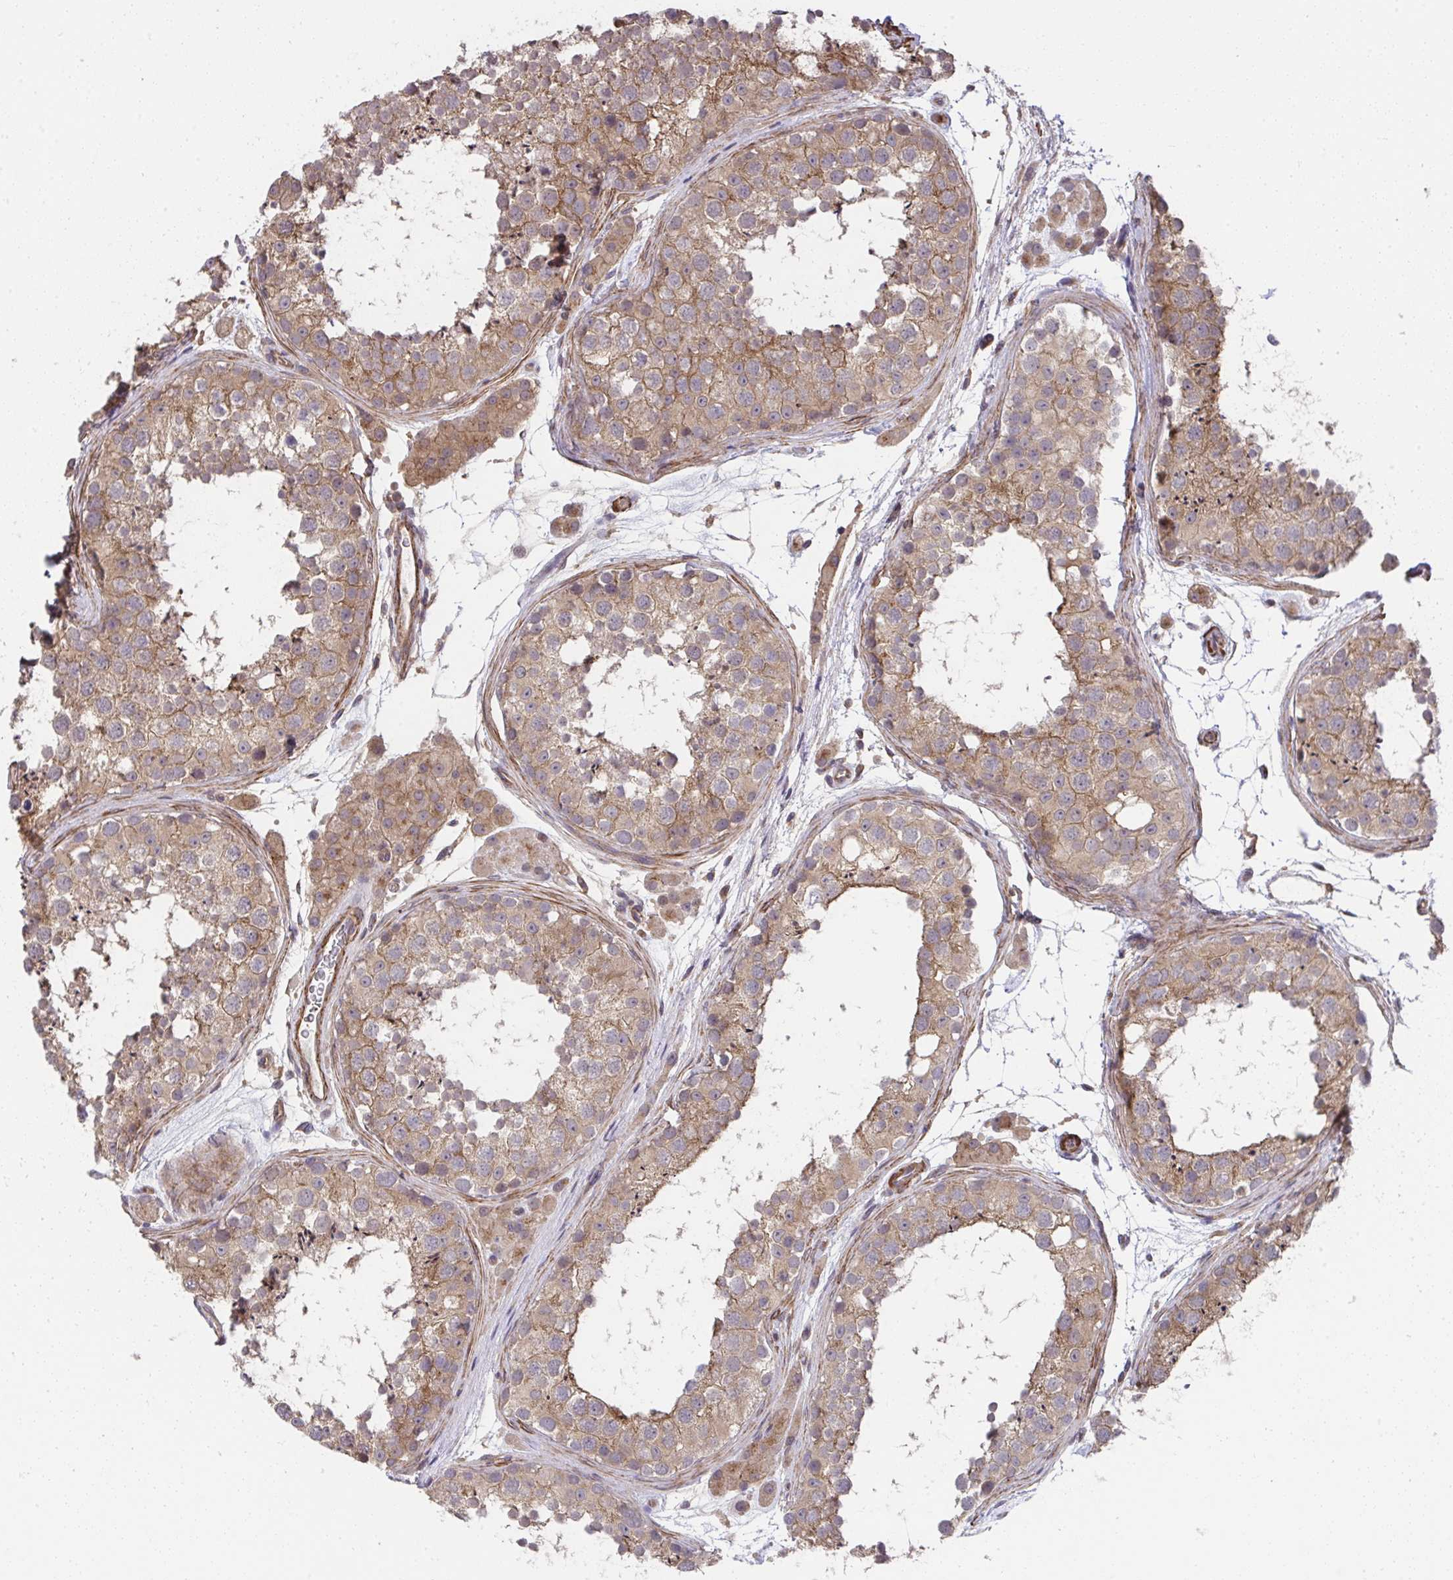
{"staining": {"intensity": "moderate", "quantity": ">75%", "location": "cytoplasmic/membranous"}, "tissue": "testis", "cell_type": "Cells in seminiferous ducts", "image_type": "normal", "snomed": [{"axis": "morphology", "description": "Normal tissue, NOS"}, {"axis": "topography", "description": "Testis"}], "caption": "High-power microscopy captured an immunohistochemistry (IHC) histopathology image of unremarkable testis, revealing moderate cytoplasmic/membranous staining in about >75% of cells in seminiferous ducts.", "gene": "ZNF696", "patient": {"sex": "male", "age": 41}}